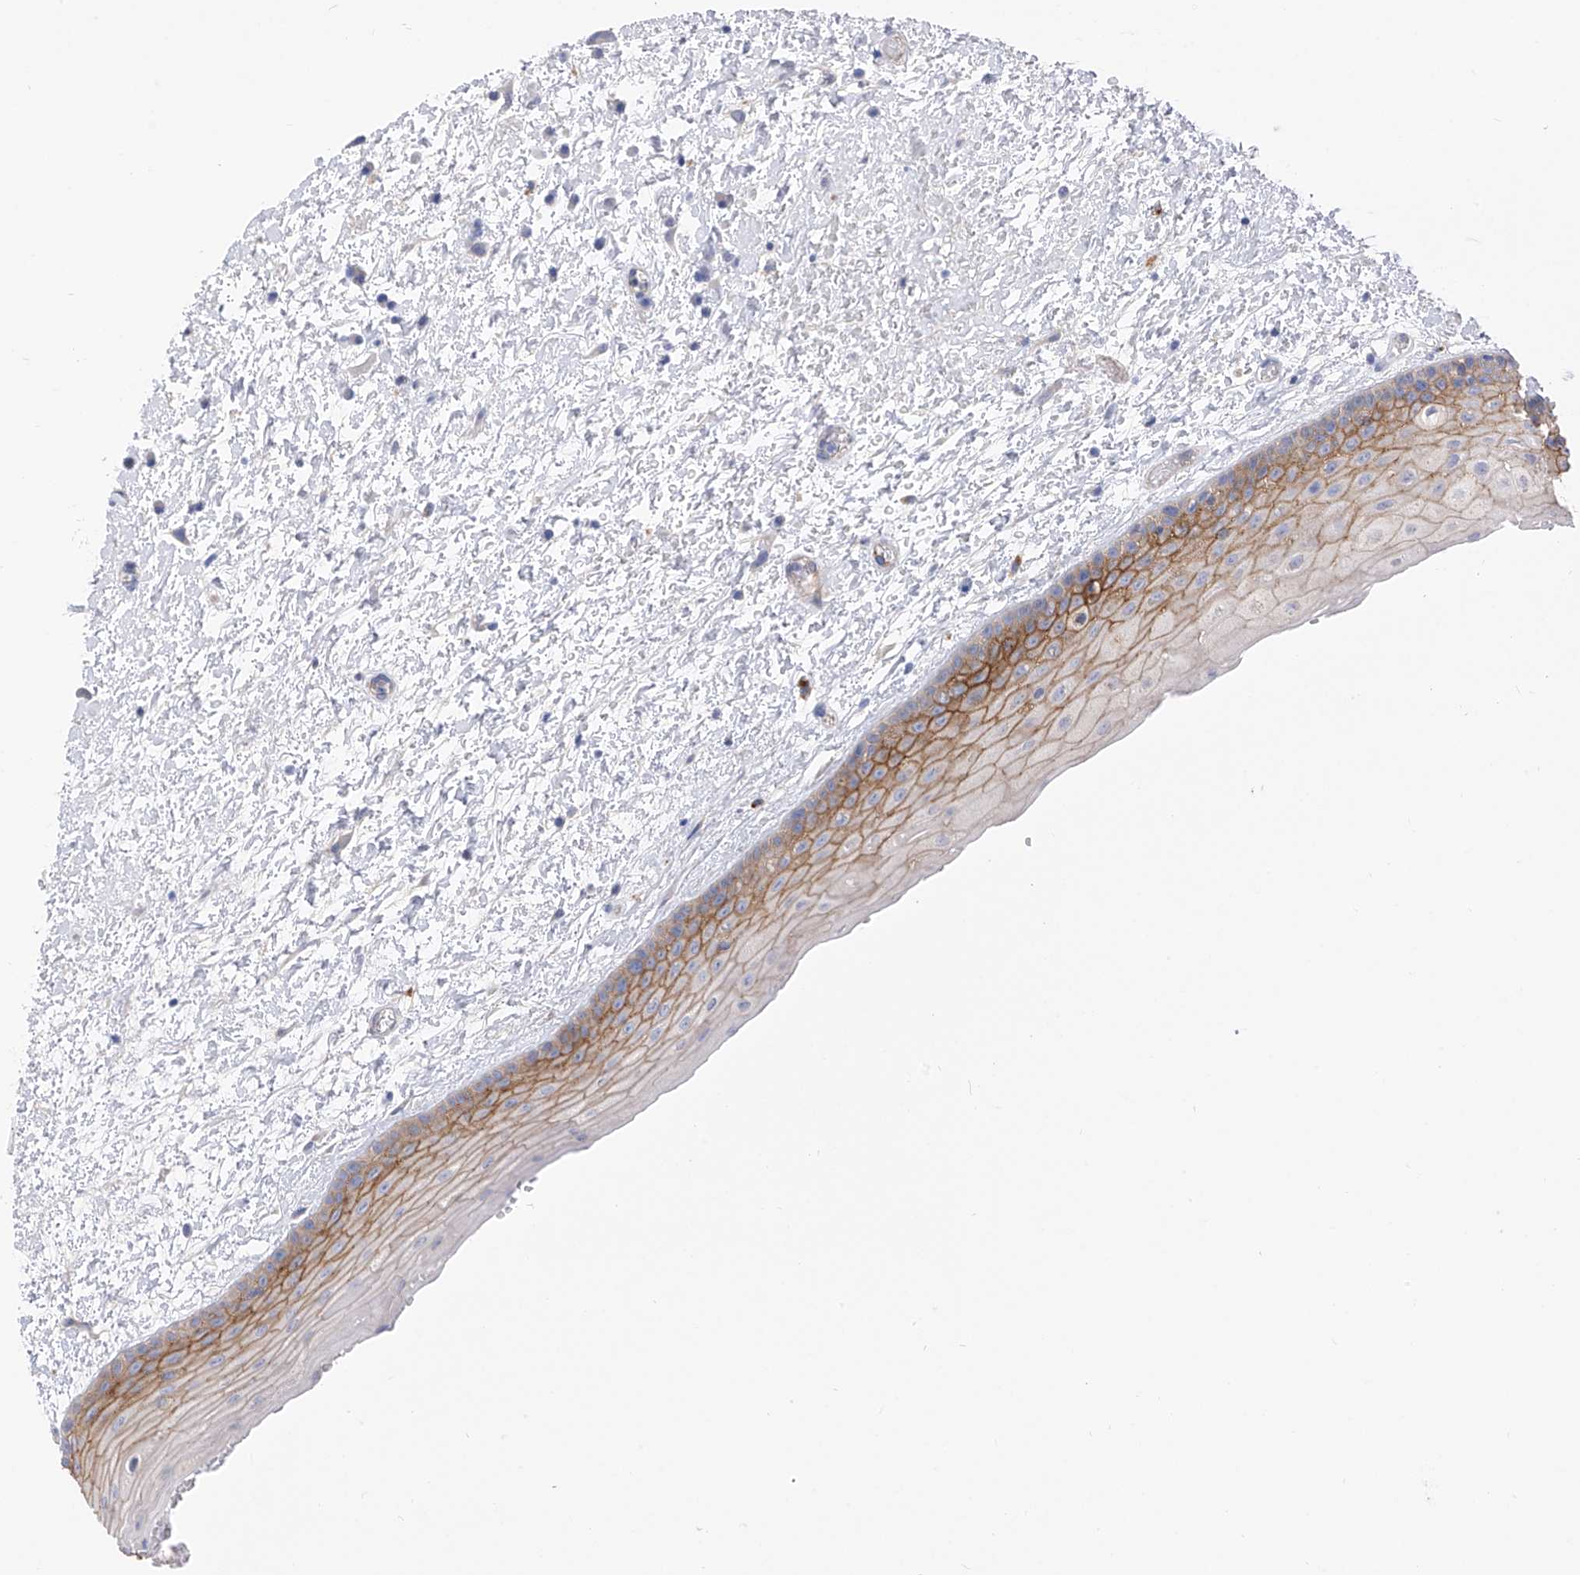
{"staining": {"intensity": "strong", "quantity": "25%-75%", "location": "cytoplasmic/membranous"}, "tissue": "oral mucosa", "cell_type": "Squamous epithelial cells", "image_type": "normal", "snomed": [{"axis": "morphology", "description": "Normal tissue, NOS"}, {"axis": "topography", "description": "Oral tissue"}], "caption": "A high amount of strong cytoplasmic/membranous positivity is appreciated in approximately 25%-75% of squamous epithelial cells in benign oral mucosa.", "gene": "ITGA9", "patient": {"sex": "female", "age": 76}}